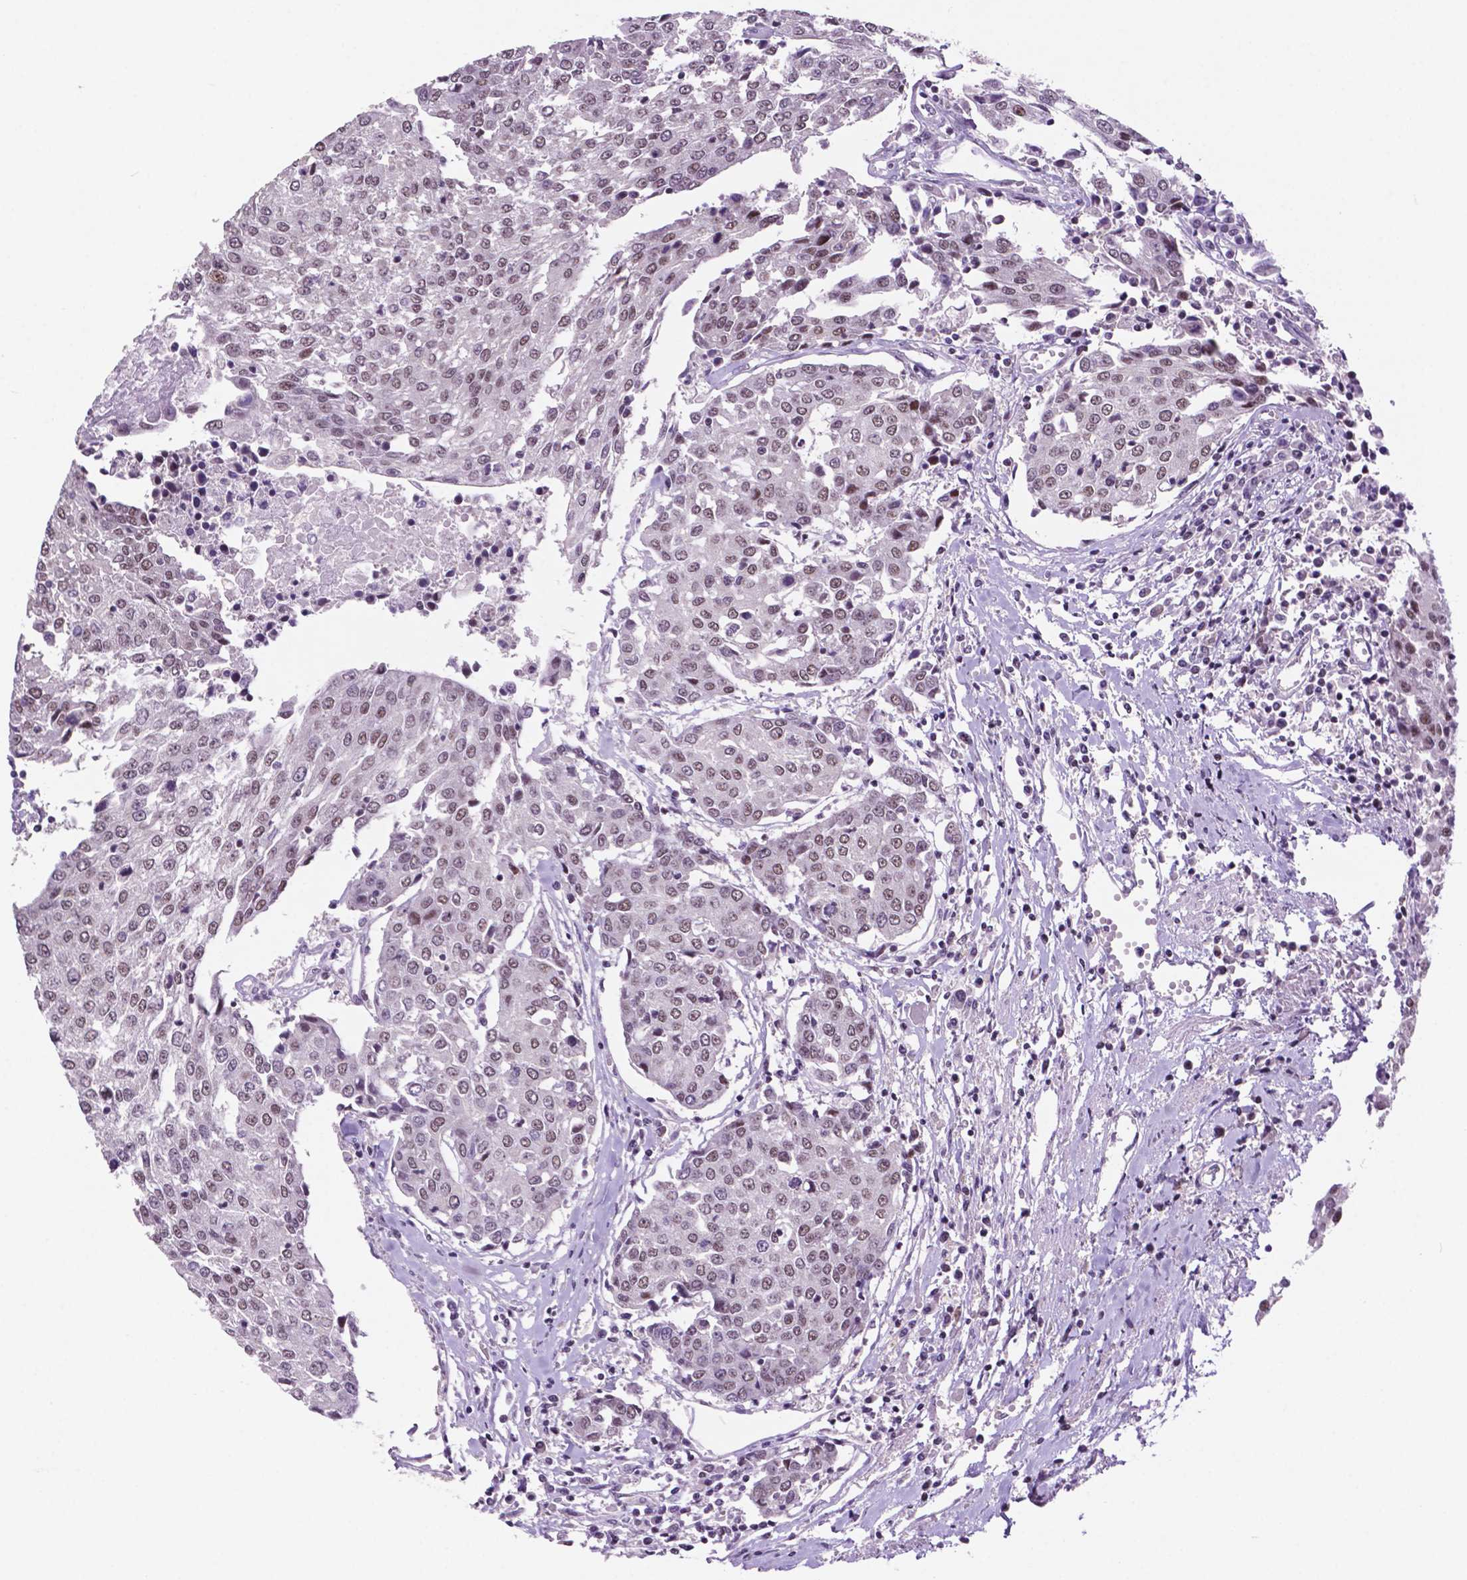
{"staining": {"intensity": "weak", "quantity": "25%-75%", "location": "nuclear"}, "tissue": "urothelial cancer", "cell_type": "Tumor cells", "image_type": "cancer", "snomed": [{"axis": "morphology", "description": "Urothelial carcinoma, High grade"}, {"axis": "topography", "description": "Urinary bladder"}], "caption": "This micrograph shows immunohistochemistry (IHC) staining of human urothelial carcinoma (high-grade), with low weak nuclear positivity in about 25%-75% of tumor cells.", "gene": "NCOR1", "patient": {"sex": "female", "age": 85}}